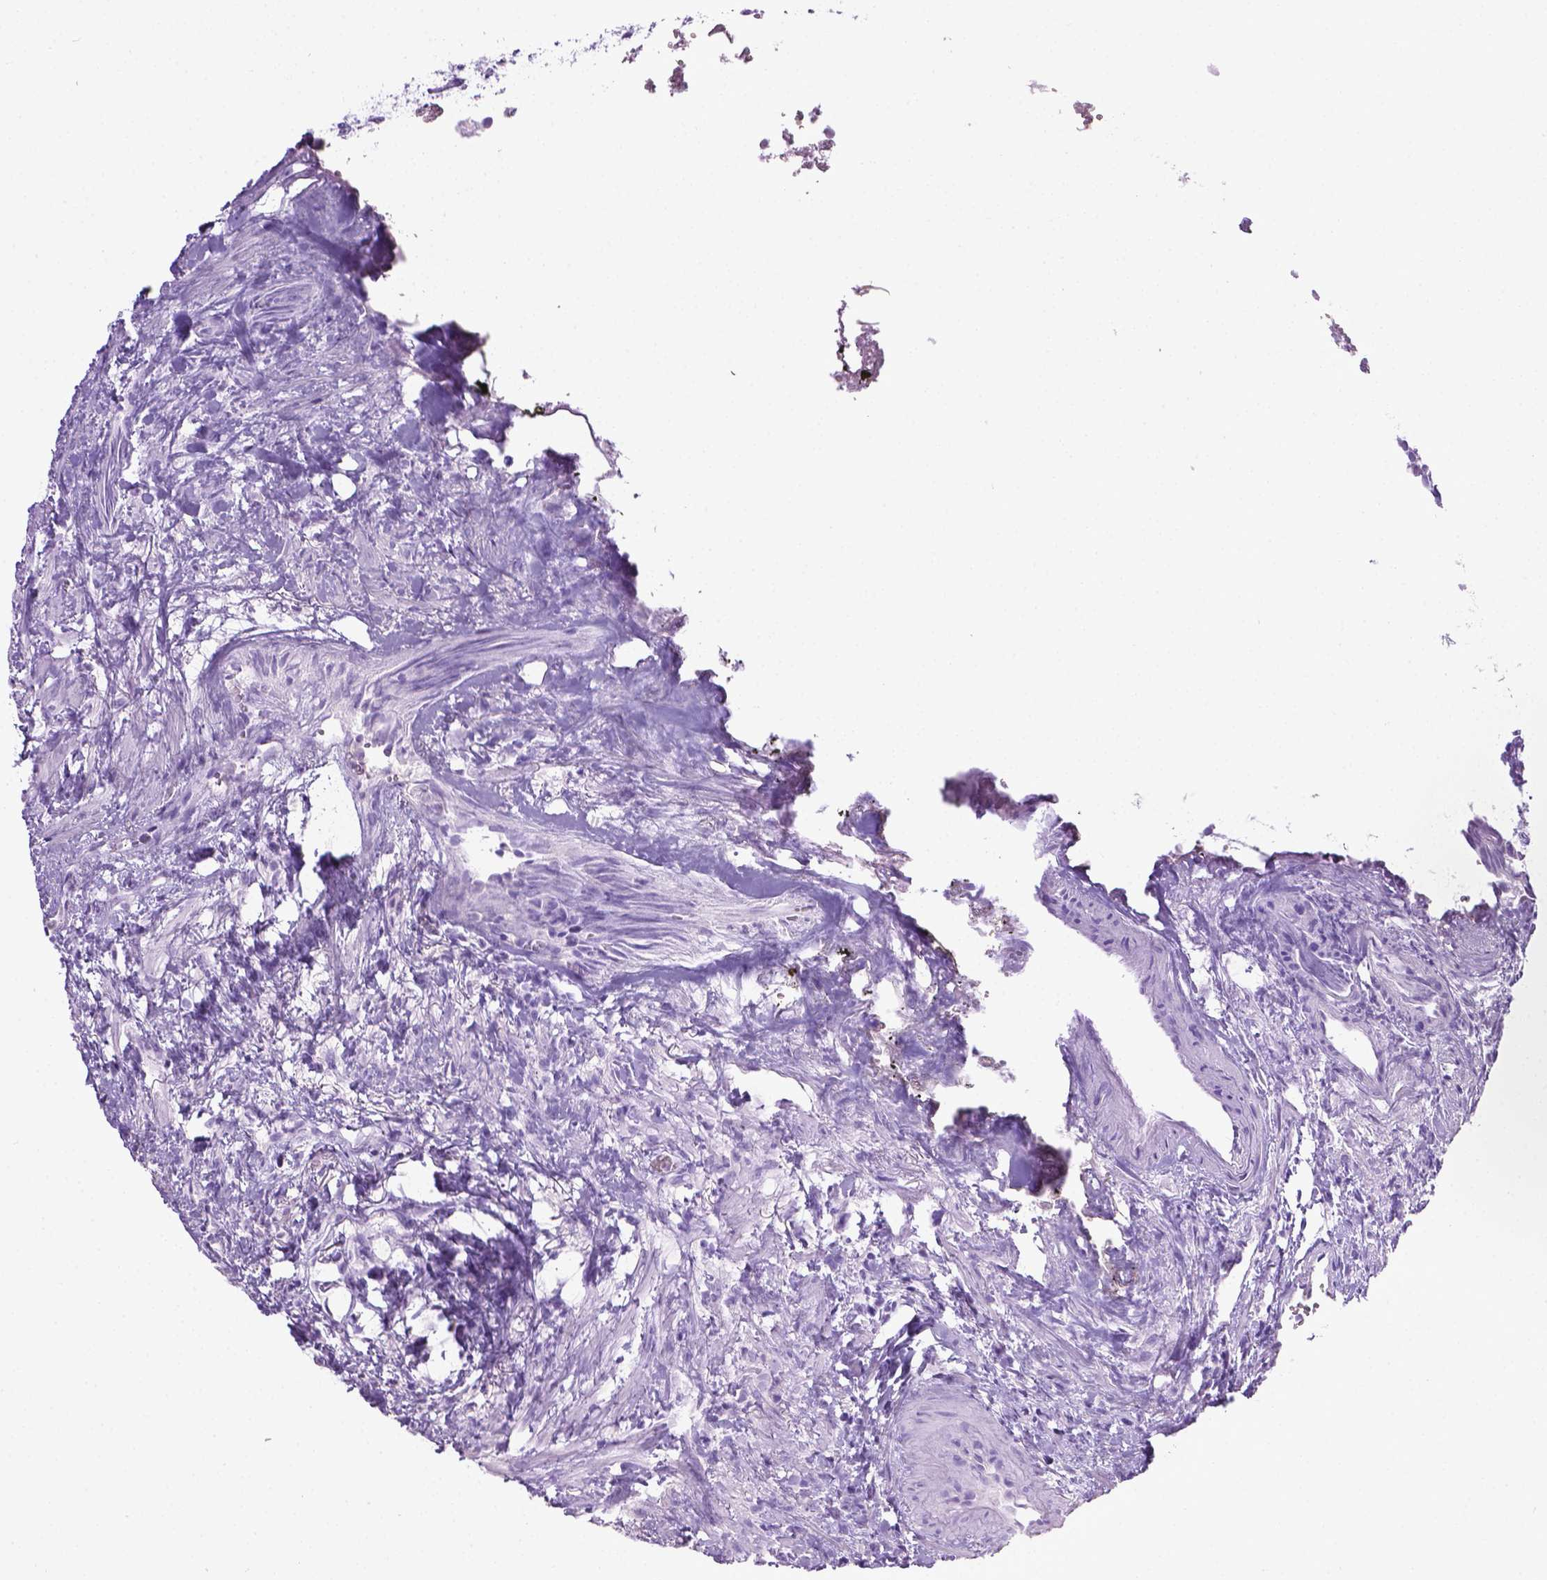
{"staining": {"intensity": "negative", "quantity": "none", "location": "none"}, "tissue": "urothelial cancer", "cell_type": "Tumor cells", "image_type": "cancer", "snomed": [{"axis": "morphology", "description": "Urothelial carcinoma, Low grade"}, {"axis": "topography", "description": "Urinary bladder"}], "caption": "Tumor cells show no significant protein staining in urothelial cancer. (DAB (3,3'-diaminobenzidine) immunohistochemistry (IHC) visualized using brightfield microscopy, high magnification).", "gene": "LELP1", "patient": {"sex": "female", "age": 87}}